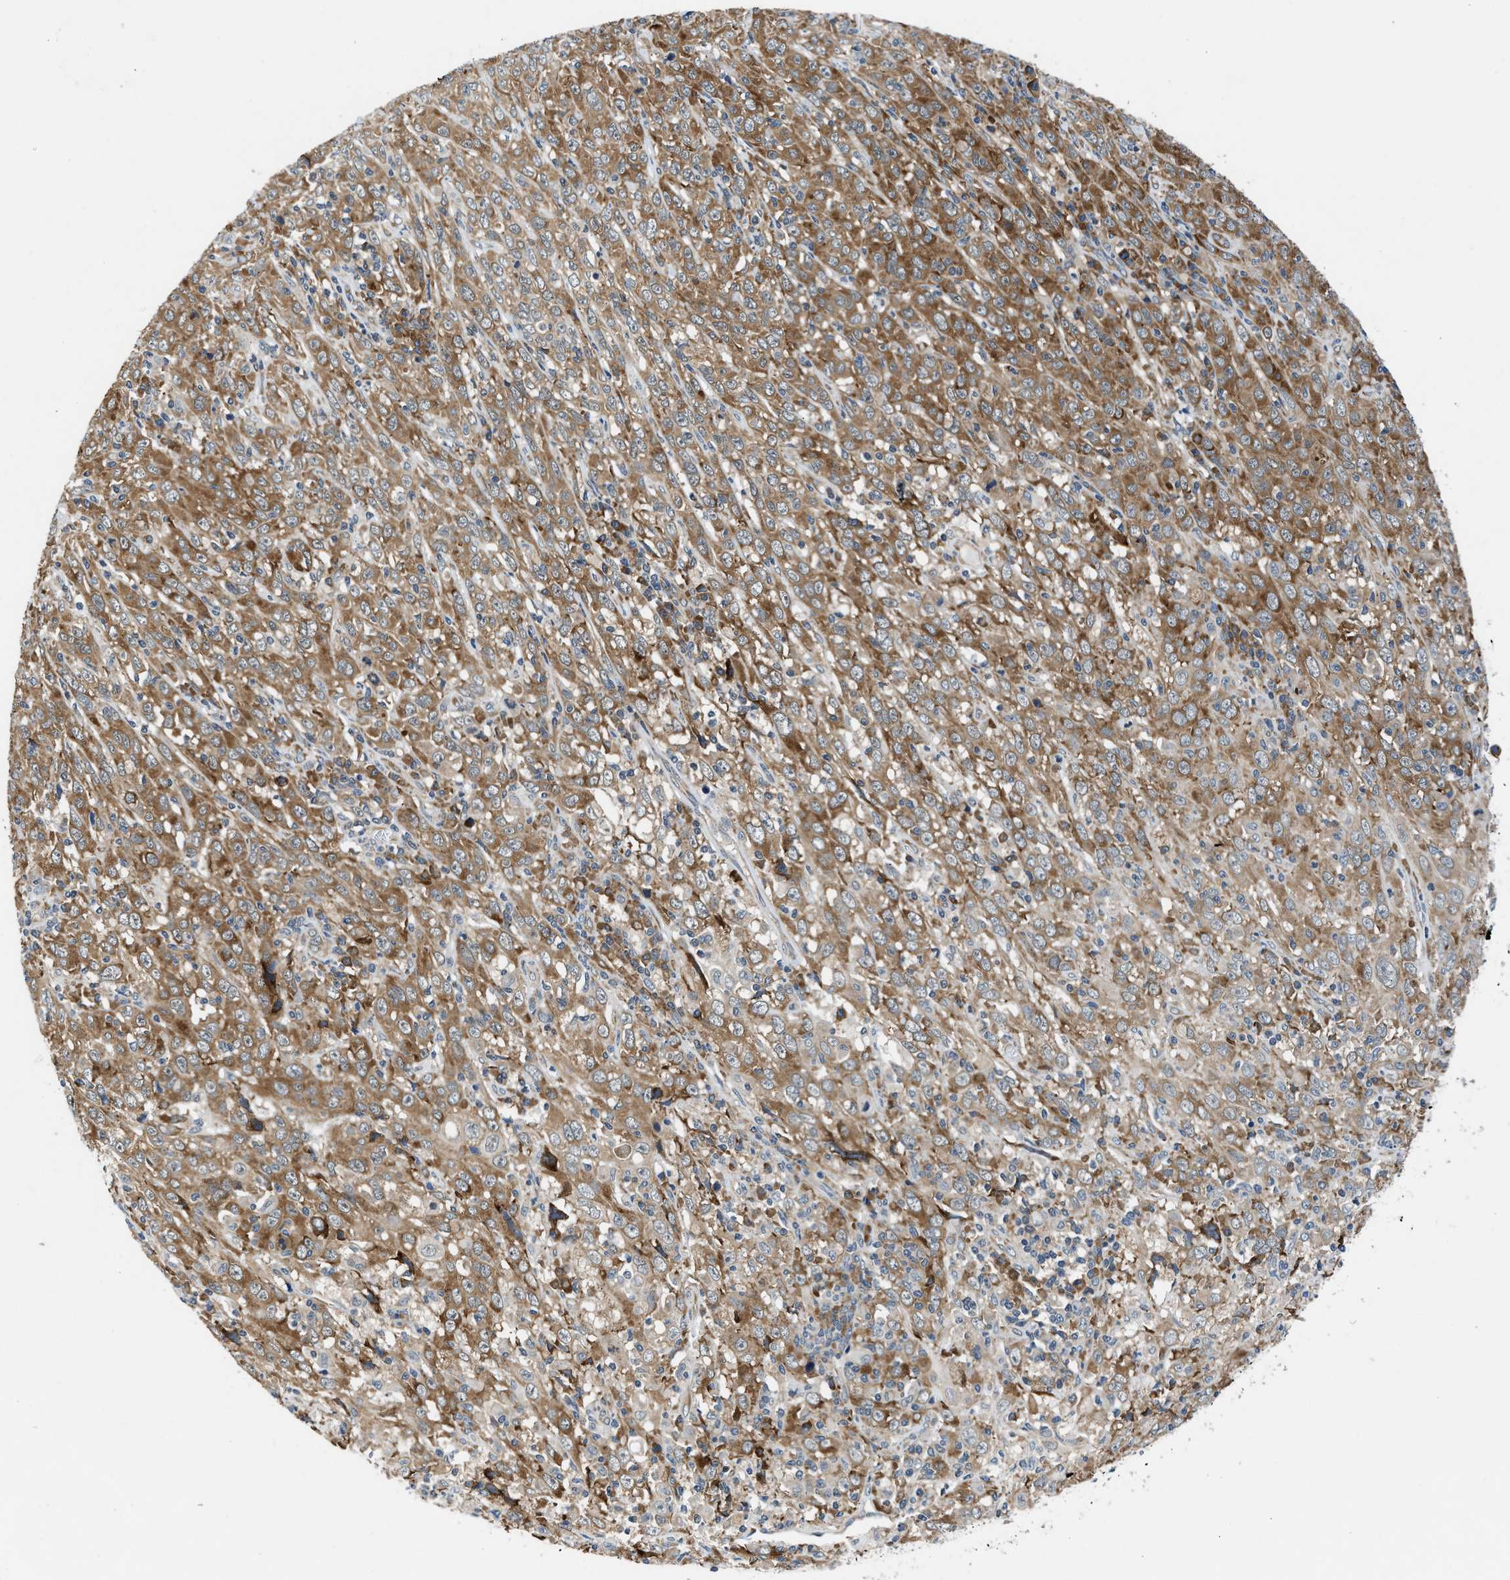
{"staining": {"intensity": "moderate", "quantity": ">75%", "location": "cytoplasmic/membranous"}, "tissue": "cervical cancer", "cell_type": "Tumor cells", "image_type": "cancer", "snomed": [{"axis": "morphology", "description": "Squamous cell carcinoma, NOS"}, {"axis": "topography", "description": "Cervix"}], "caption": "Squamous cell carcinoma (cervical) stained with DAB (3,3'-diaminobenzidine) IHC shows medium levels of moderate cytoplasmic/membranous expression in about >75% of tumor cells.", "gene": "PA2G4", "patient": {"sex": "female", "age": 46}}